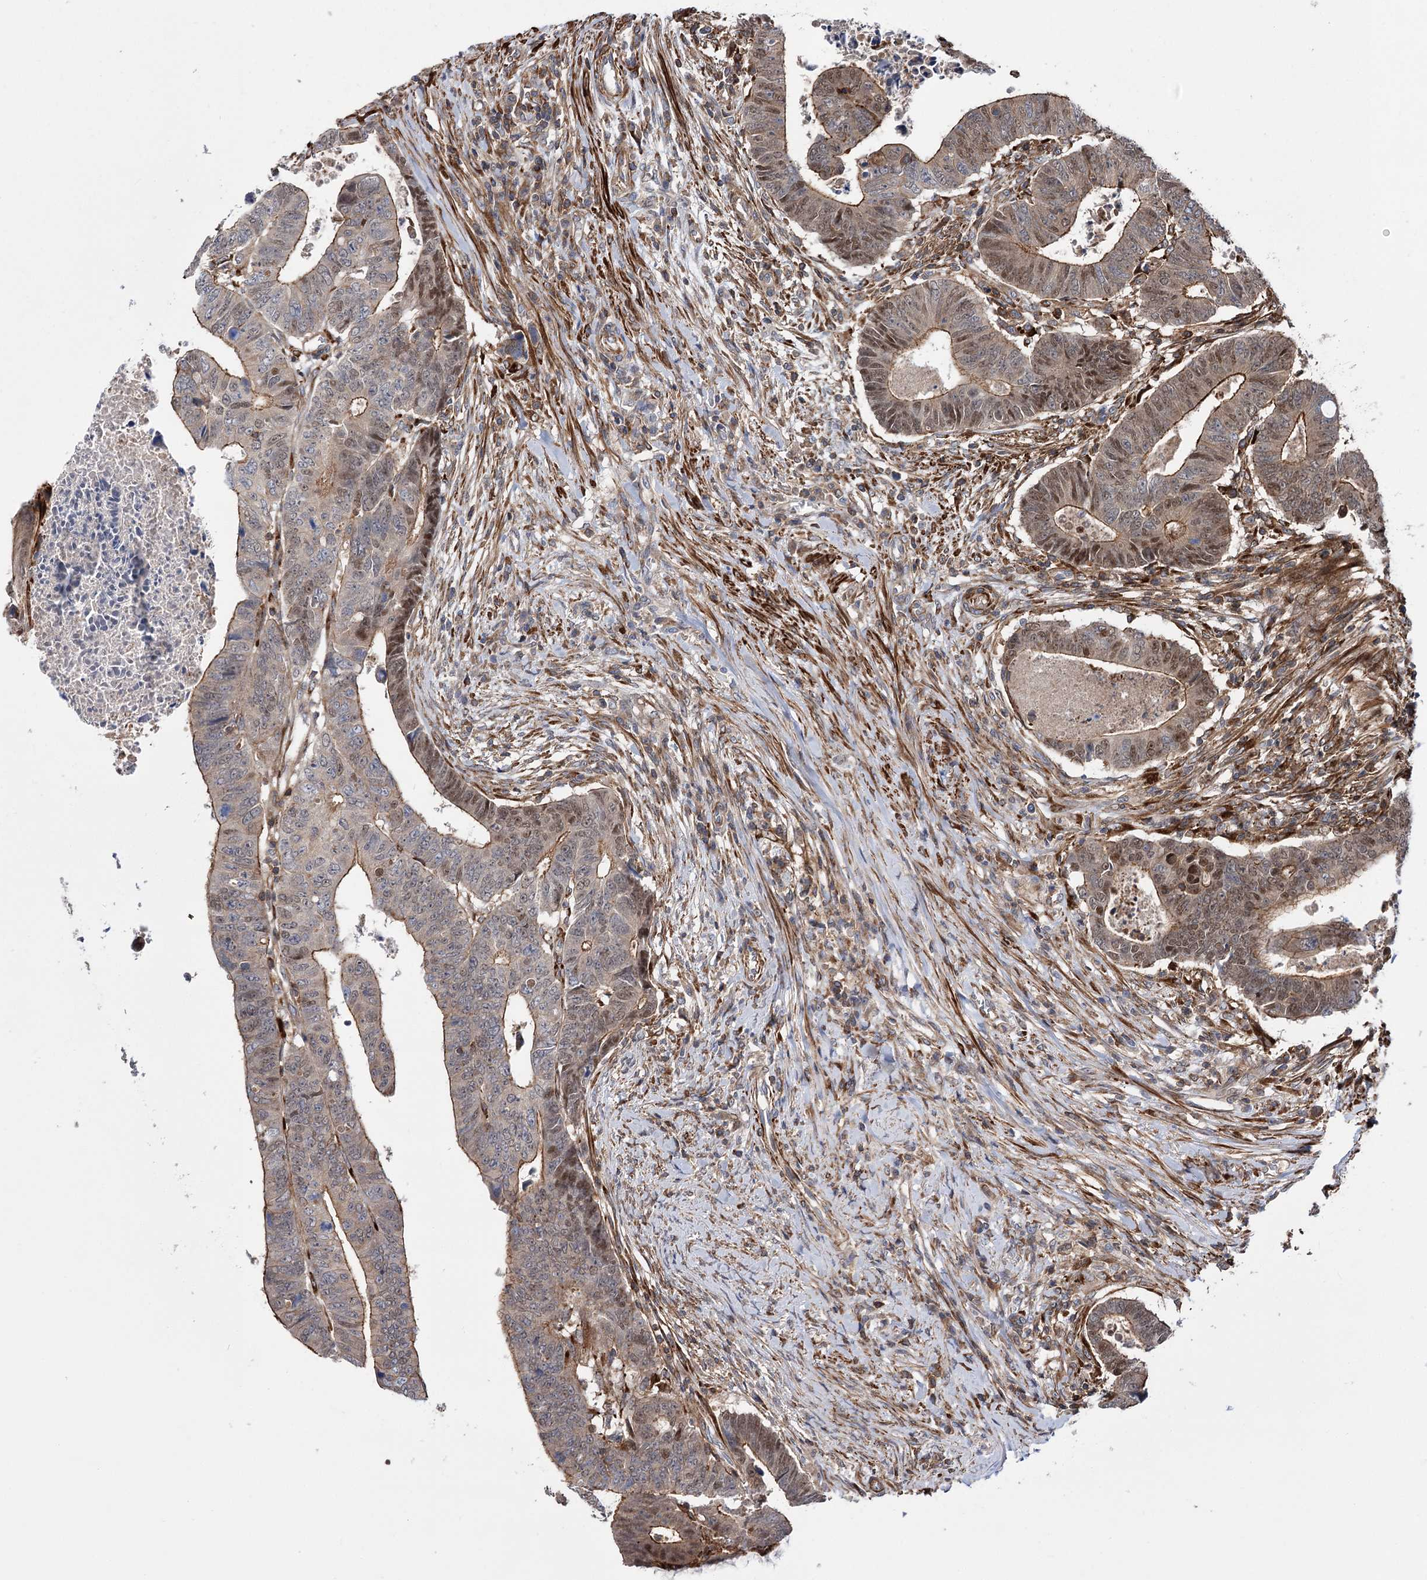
{"staining": {"intensity": "moderate", "quantity": ">75%", "location": "cytoplasmic/membranous,nuclear"}, "tissue": "colorectal cancer", "cell_type": "Tumor cells", "image_type": "cancer", "snomed": [{"axis": "morphology", "description": "Normal tissue, NOS"}, {"axis": "morphology", "description": "Adenocarcinoma, NOS"}, {"axis": "topography", "description": "Rectum"}], "caption": "Colorectal cancer (adenocarcinoma) tissue shows moderate cytoplasmic/membranous and nuclear expression in approximately >75% of tumor cells", "gene": "DPP3", "patient": {"sex": "female", "age": 65}}